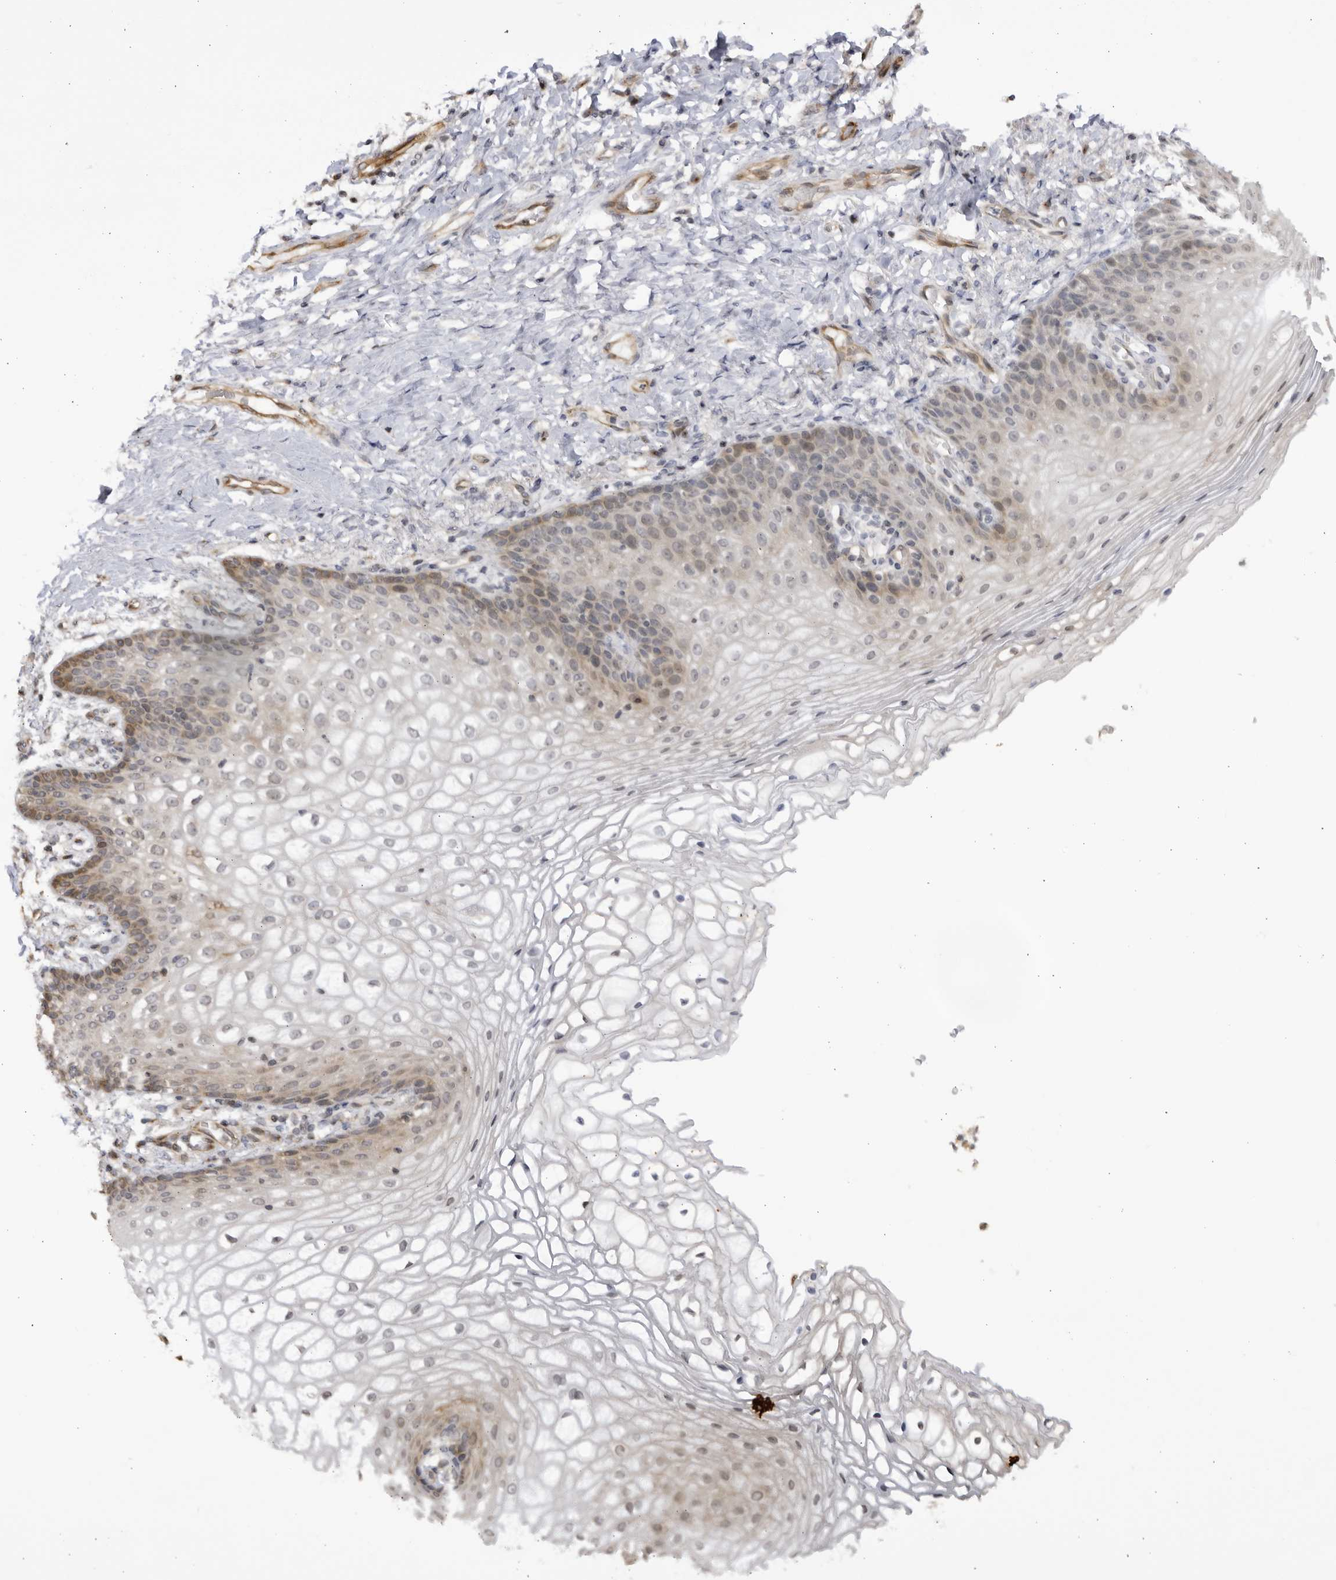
{"staining": {"intensity": "moderate", "quantity": "<25%", "location": "cytoplasmic/membranous"}, "tissue": "vagina", "cell_type": "Squamous epithelial cells", "image_type": "normal", "snomed": [{"axis": "morphology", "description": "Normal tissue, NOS"}, {"axis": "topography", "description": "Vagina"}], "caption": "DAB immunohistochemical staining of benign vagina shows moderate cytoplasmic/membranous protein staining in approximately <25% of squamous epithelial cells.", "gene": "CNBD1", "patient": {"sex": "female", "age": 60}}